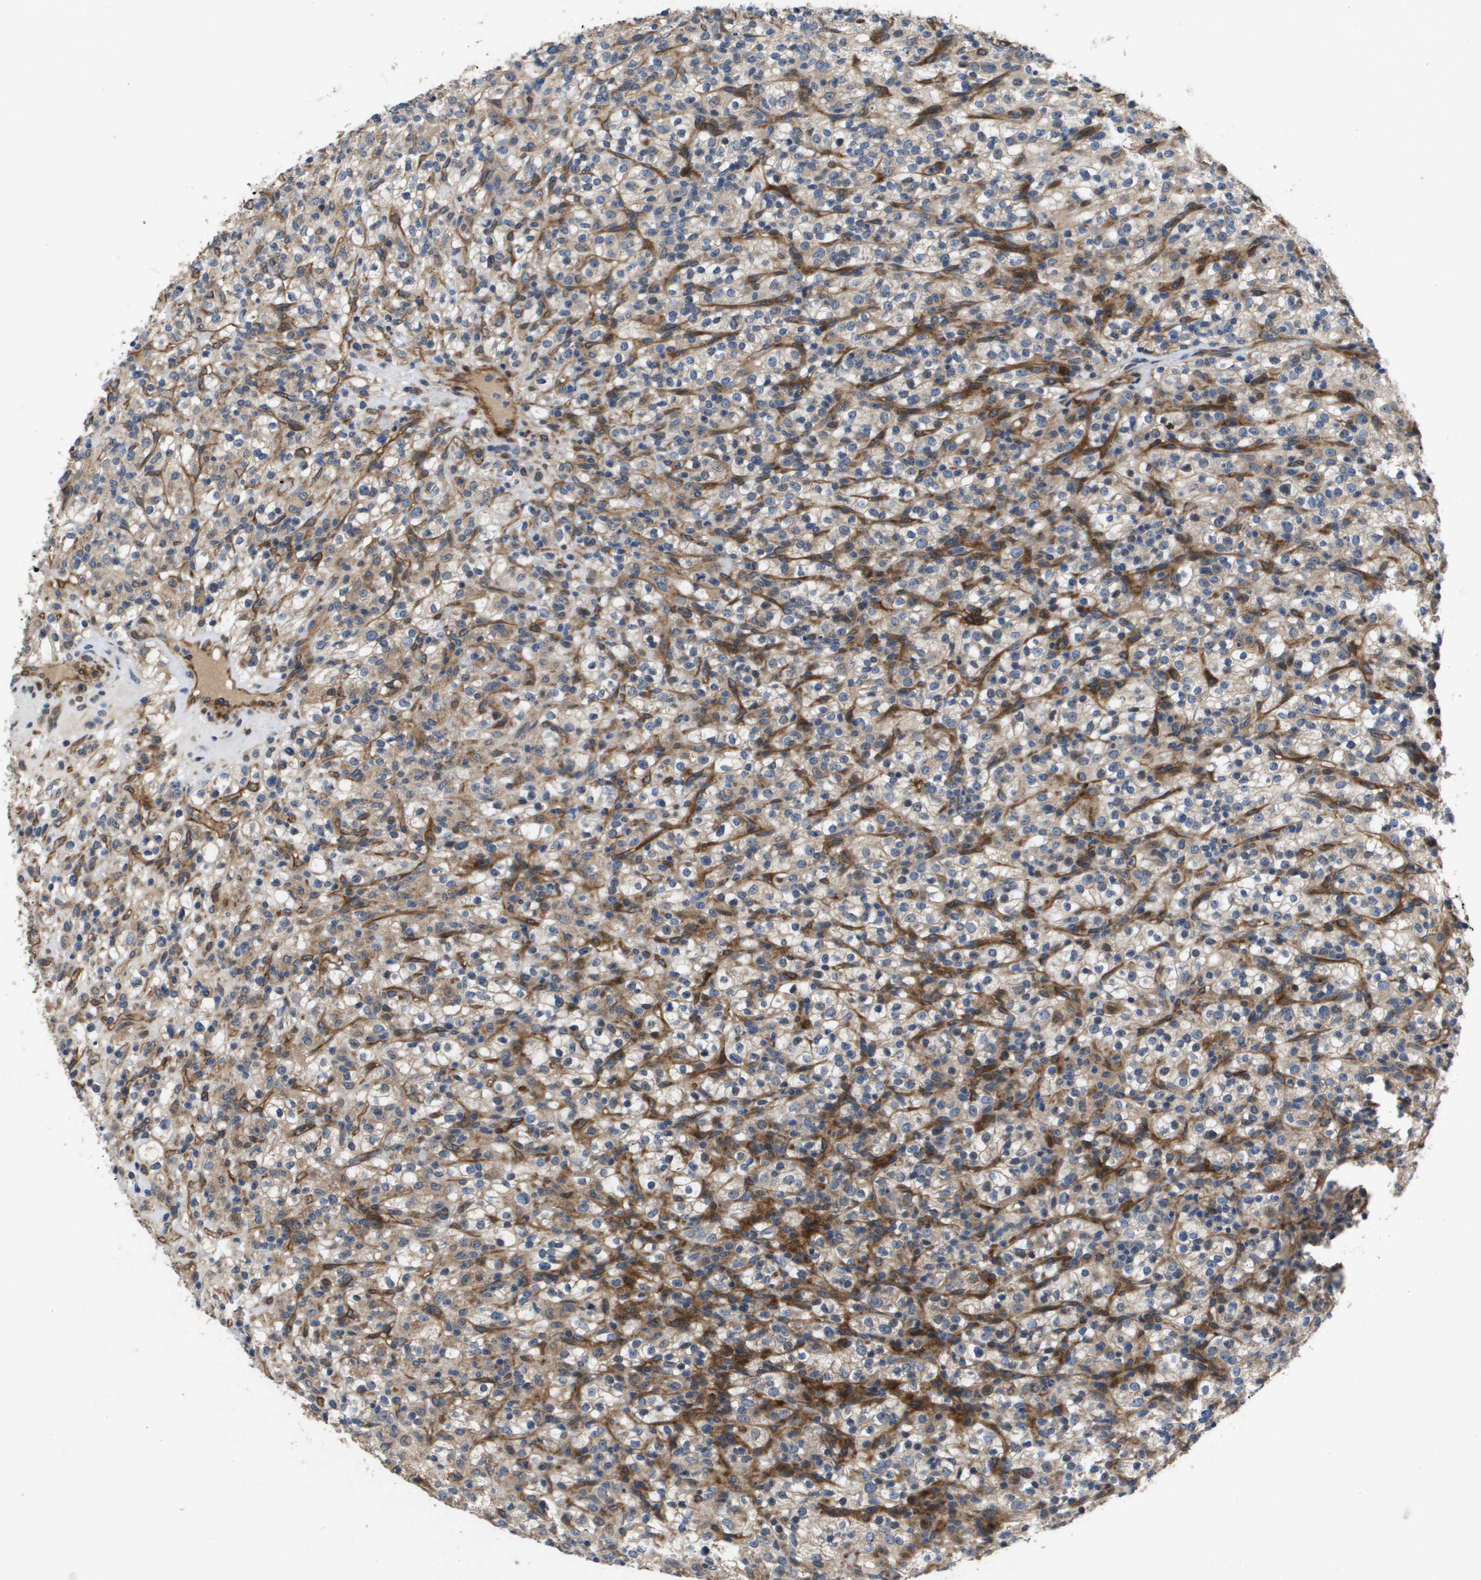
{"staining": {"intensity": "weak", "quantity": ">75%", "location": "cytoplasmic/membranous"}, "tissue": "renal cancer", "cell_type": "Tumor cells", "image_type": "cancer", "snomed": [{"axis": "morphology", "description": "Normal tissue, NOS"}, {"axis": "morphology", "description": "Adenocarcinoma, NOS"}, {"axis": "topography", "description": "Kidney"}], "caption": "IHC of human renal adenocarcinoma reveals low levels of weak cytoplasmic/membranous expression in approximately >75% of tumor cells.", "gene": "ENTPD2", "patient": {"sex": "female", "age": 72}}